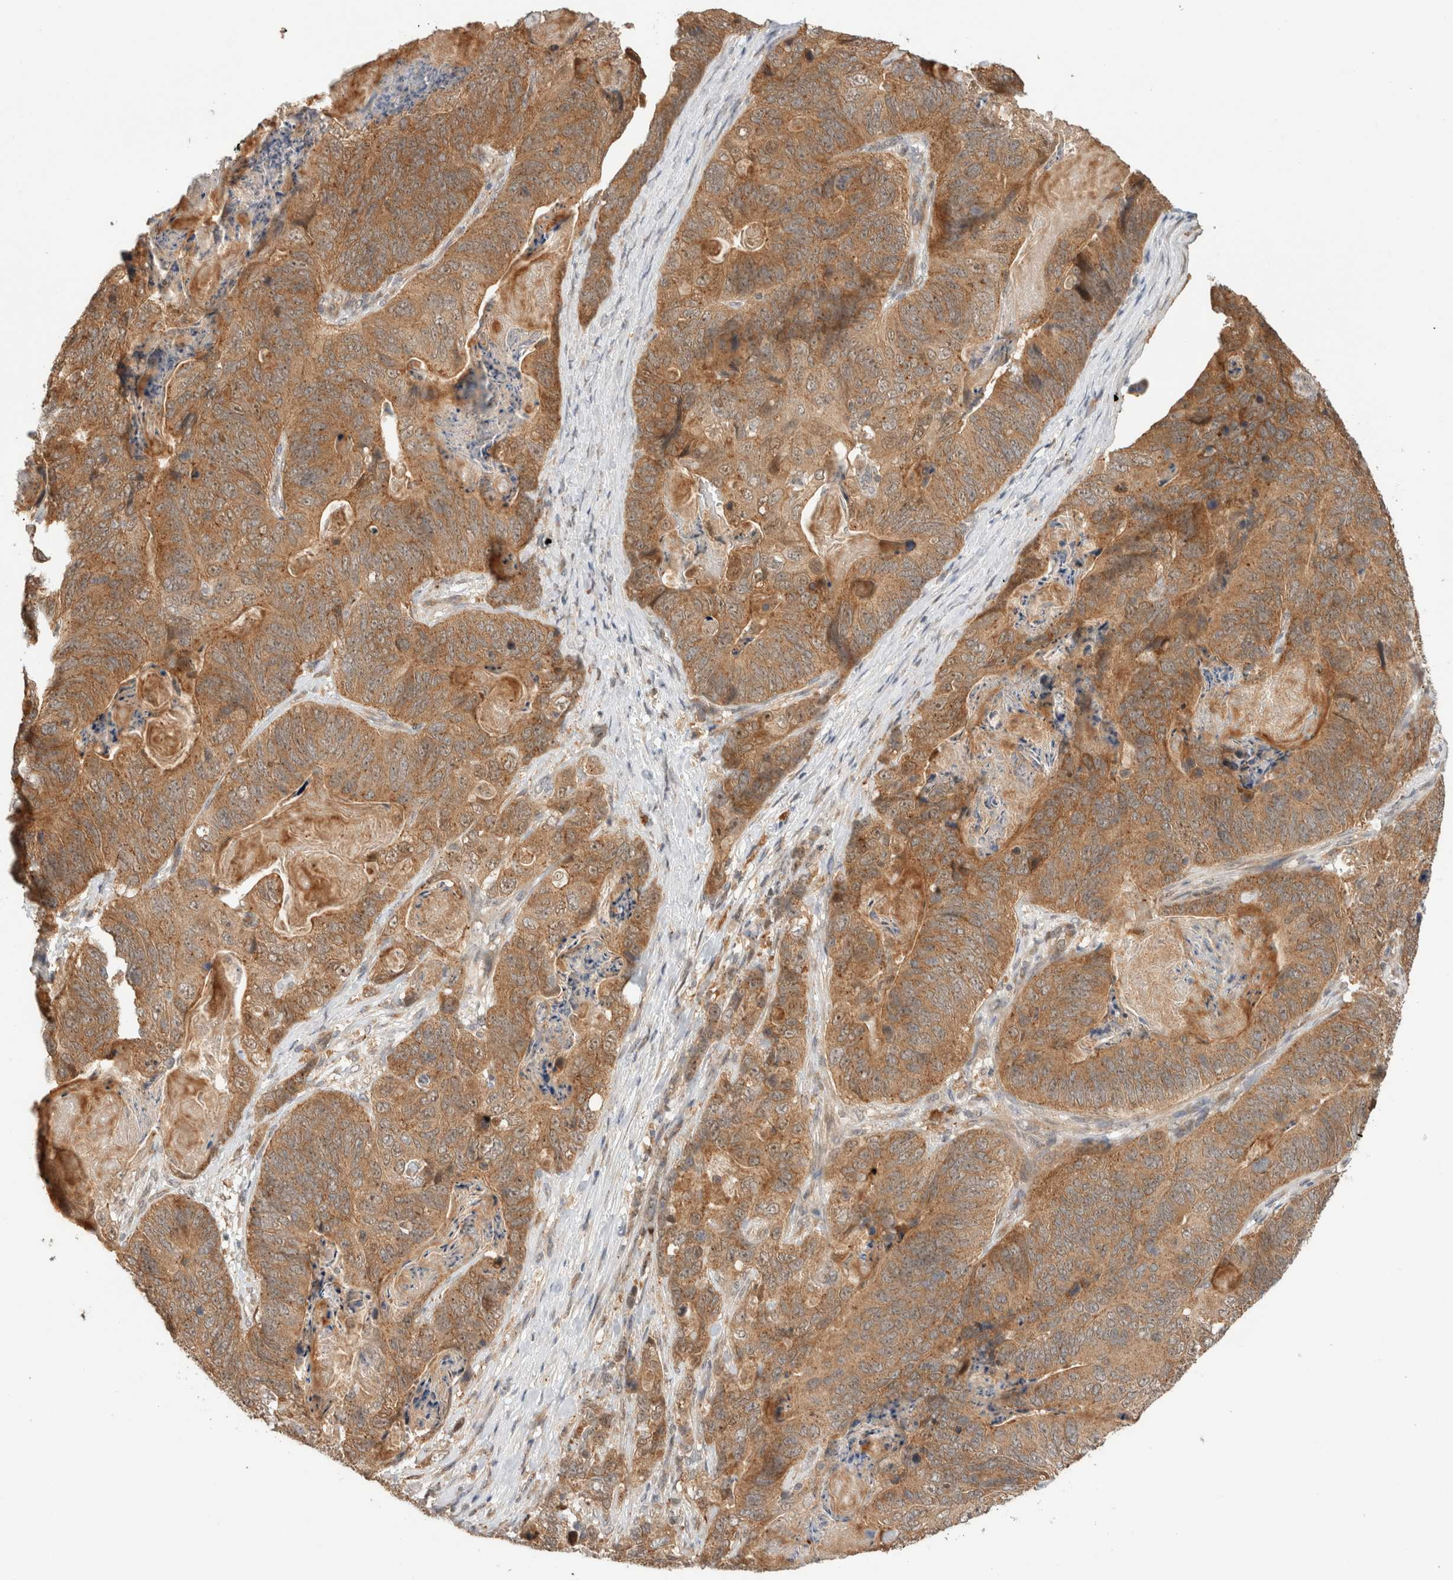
{"staining": {"intensity": "moderate", "quantity": ">75%", "location": "cytoplasmic/membranous"}, "tissue": "stomach cancer", "cell_type": "Tumor cells", "image_type": "cancer", "snomed": [{"axis": "morphology", "description": "Normal tissue, NOS"}, {"axis": "morphology", "description": "Adenocarcinoma, NOS"}, {"axis": "topography", "description": "Stomach"}], "caption": "Tumor cells show medium levels of moderate cytoplasmic/membranous staining in about >75% of cells in adenocarcinoma (stomach).", "gene": "OTUD6B", "patient": {"sex": "female", "age": 89}}